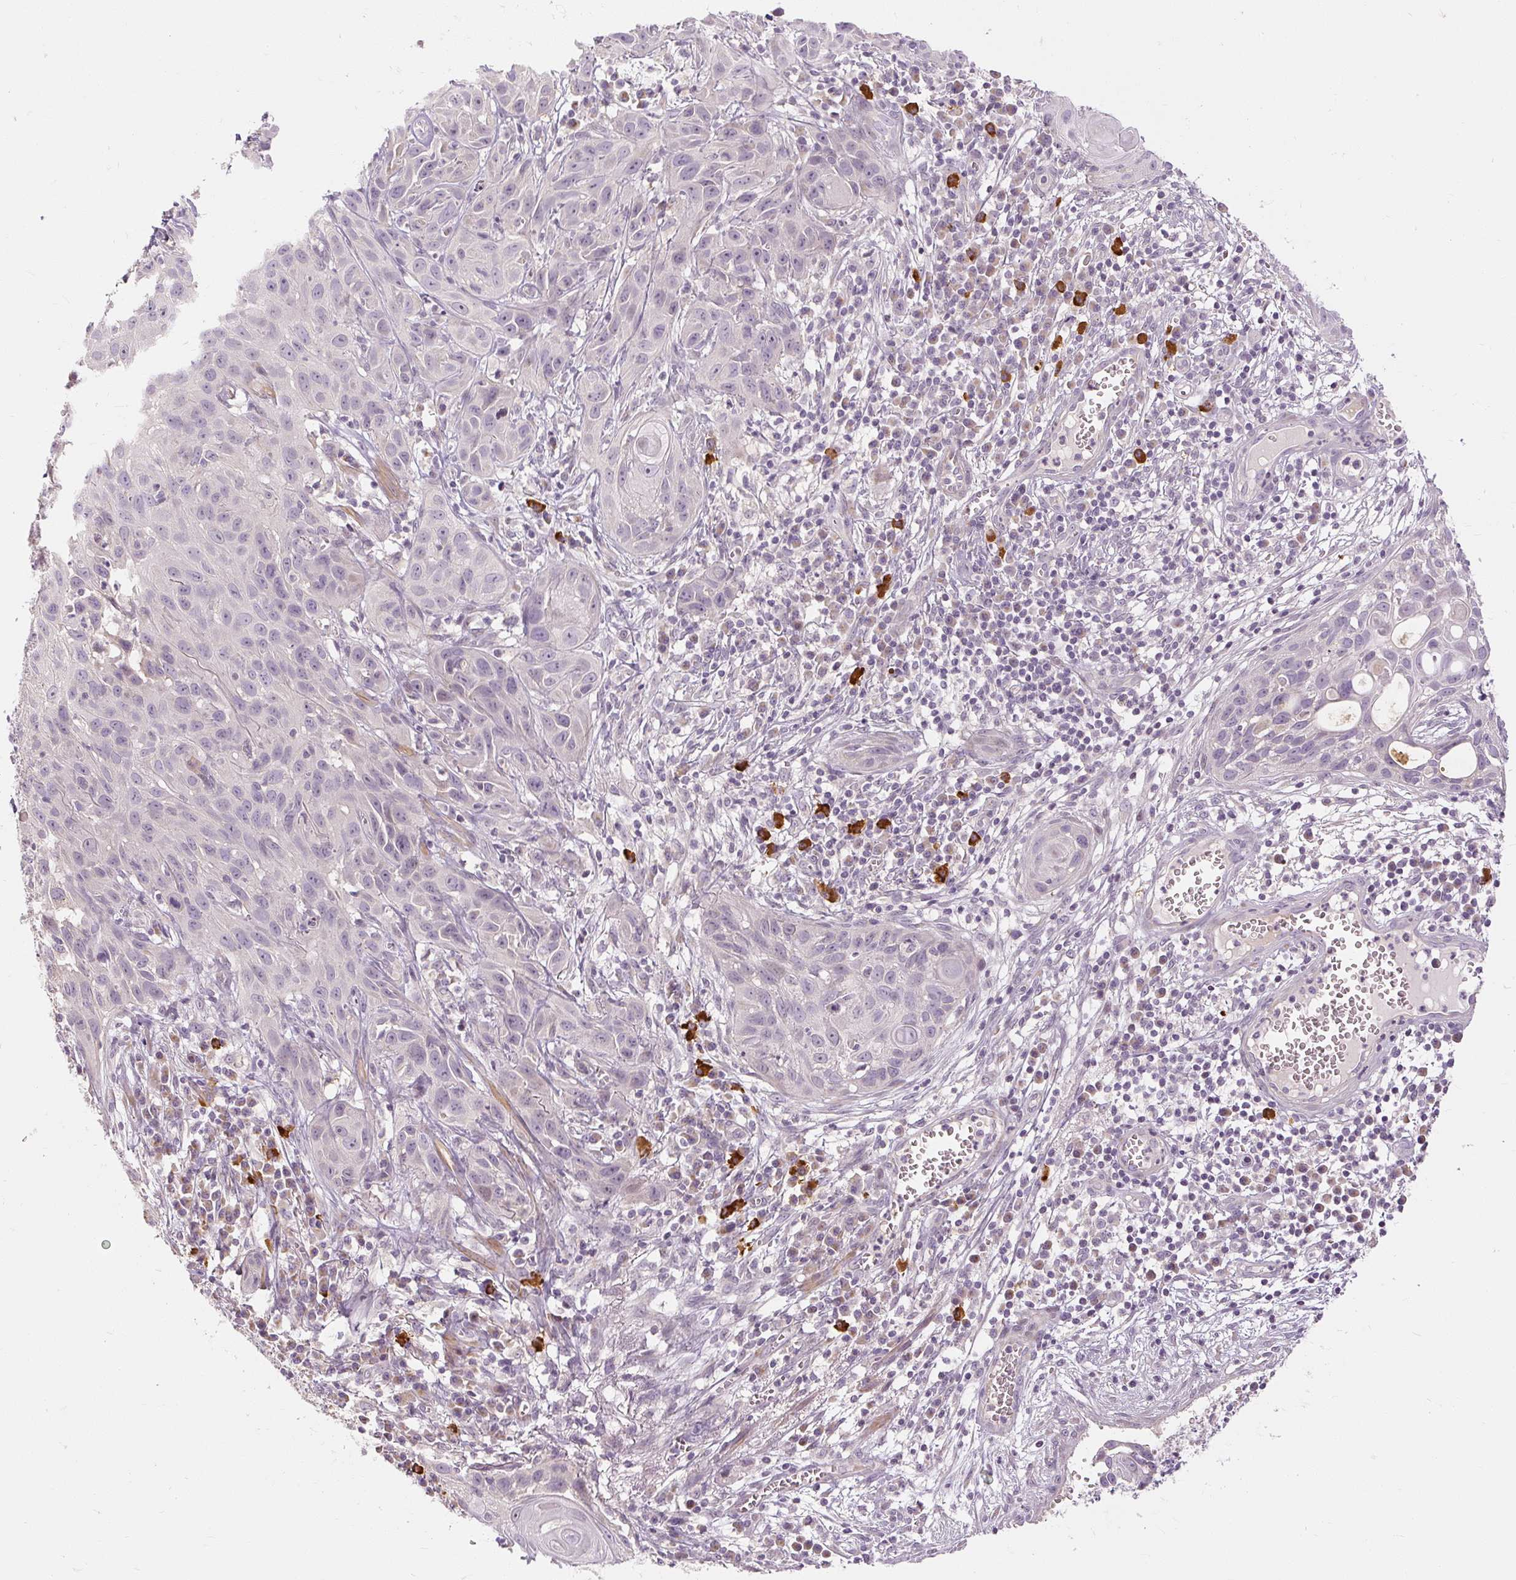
{"staining": {"intensity": "negative", "quantity": "none", "location": "none"}, "tissue": "skin cancer", "cell_type": "Tumor cells", "image_type": "cancer", "snomed": [{"axis": "morphology", "description": "Squamous cell carcinoma, NOS"}, {"axis": "topography", "description": "Skin"}, {"axis": "topography", "description": "Vulva"}], "caption": "This is an IHC micrograph of skin squamous cell carcinoma. There is no expression in tumor cells.", "gene": "CAPN3", "patient": {"sex": "female", "age": 83}}